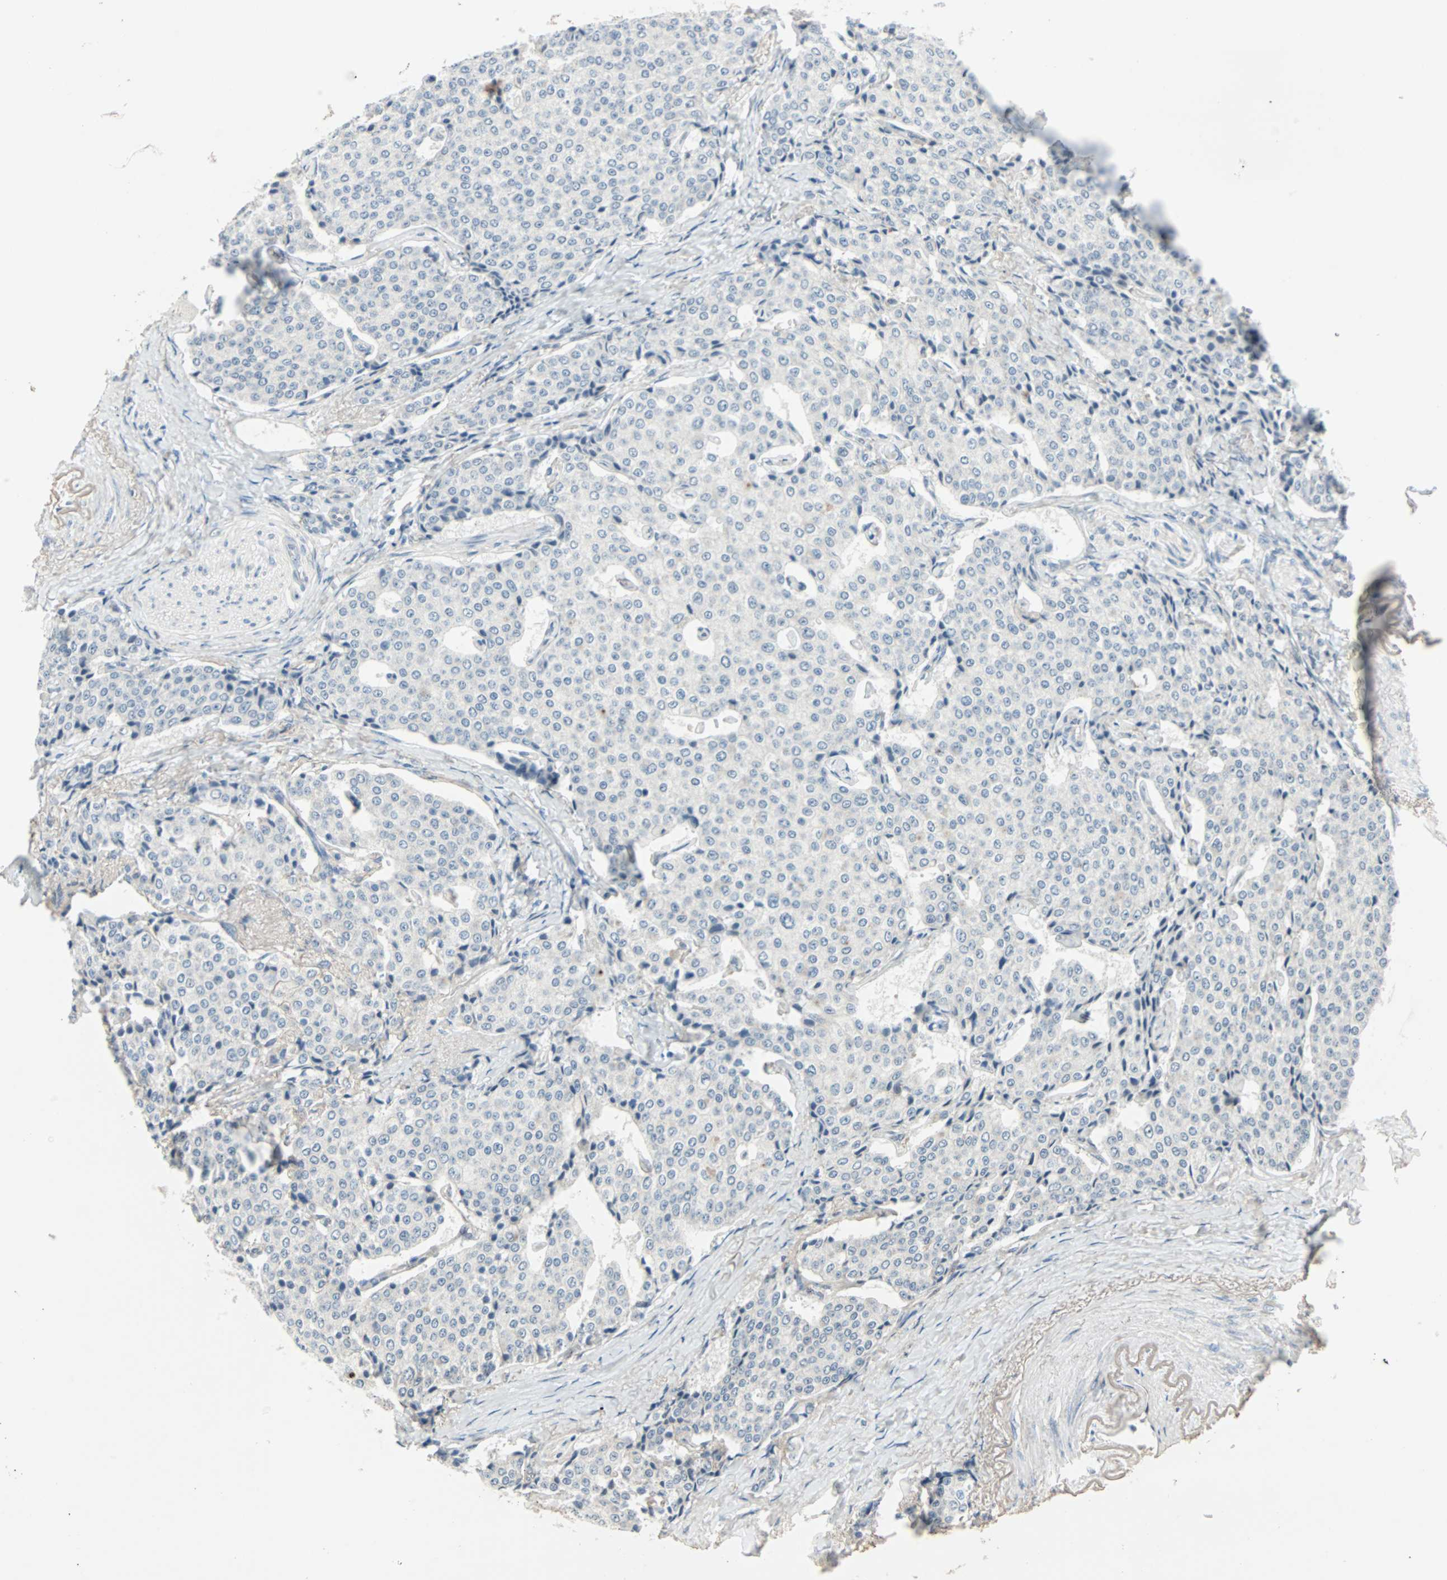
{"staining": {"intensity": "negative", "quantity": "none", "location": "none"}, "tissue": "carcinoid", "cell_type": "Tumor cells", "image_type": "cancer", "snomed": [{"axis": "morphology", "description": "Carcinoid, malignant, NOS"}, {"axis": "topography", "description": "Colon"}], "caption": "IHC histopathology image of neoplastic tissue: carcinoid stained with DAB reveals no significant protein staining in tumor cells. The staining is performed using DAB brown chromogen with nuclei counter-stained in using hematoxylin.", "gene": "CAND2", "patient": {"sex": "female", "age": 61}}